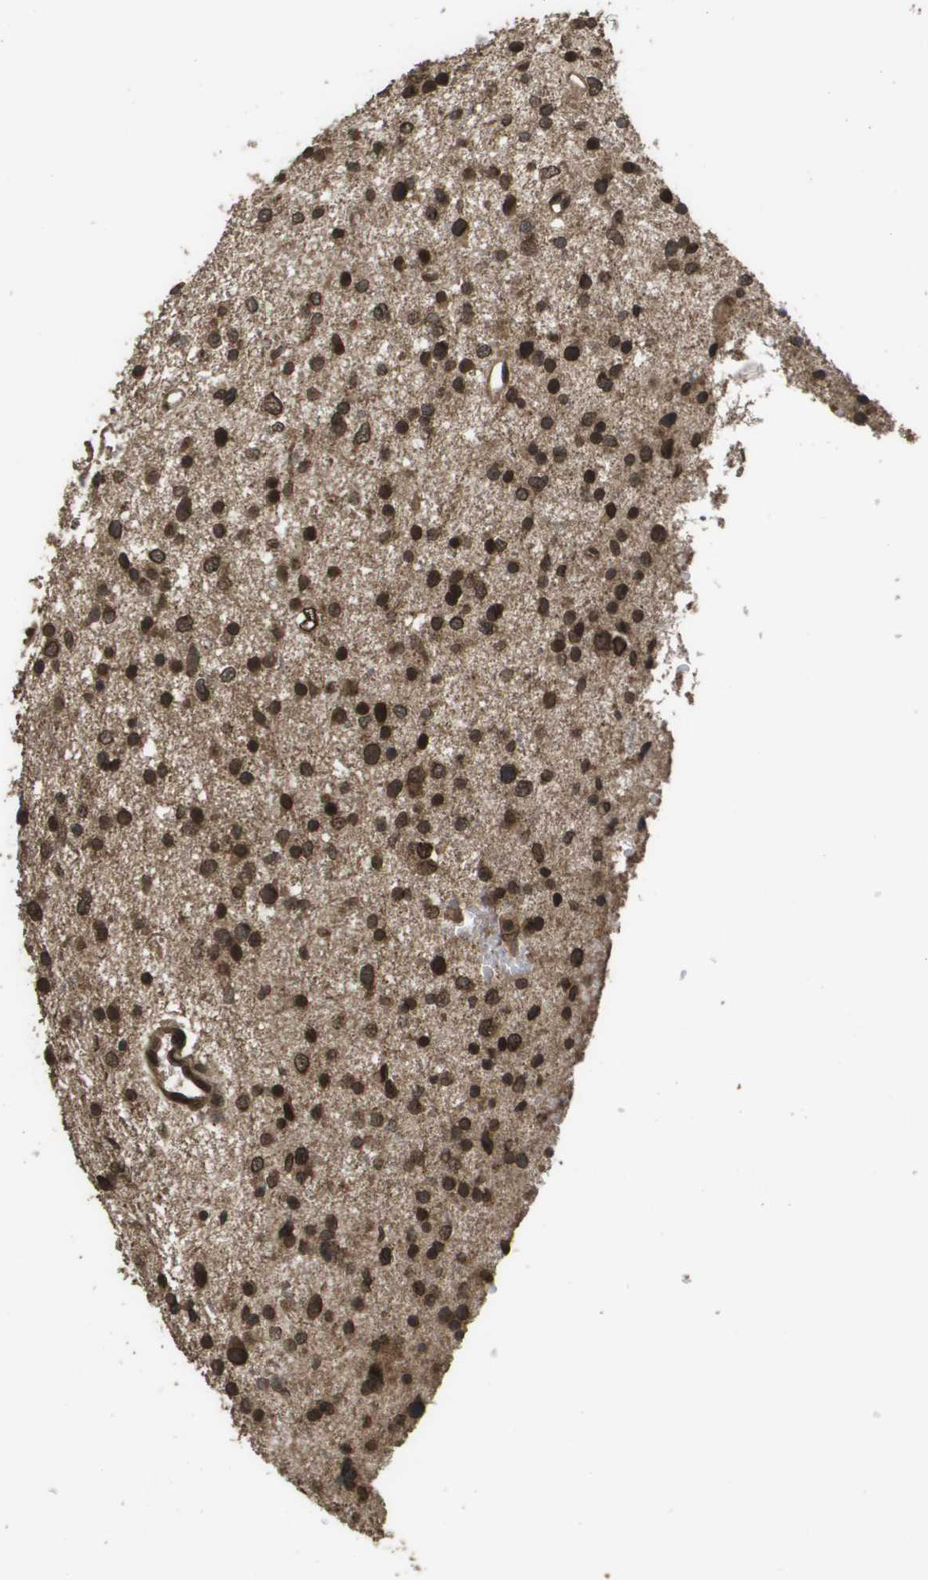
{"staining": {"intensity": "strong", "quantity": ">75%", "location": "nuclear"}, "tissue": "glioma", "cell_type": "Tumor cells", "image_type": "cancer", "snomed": [{"axis": "morphology", "description": "Glioma, malignant, Low grade"}, {"axis": "topography", "description": "Brain"}], "caption": "Protein staining of glioma tissue demonstrates strong nuclear staining in approximately >75% of tumor cells.", "gene": "AXIN2", "patient": {"sex": "female", "age": 37}}